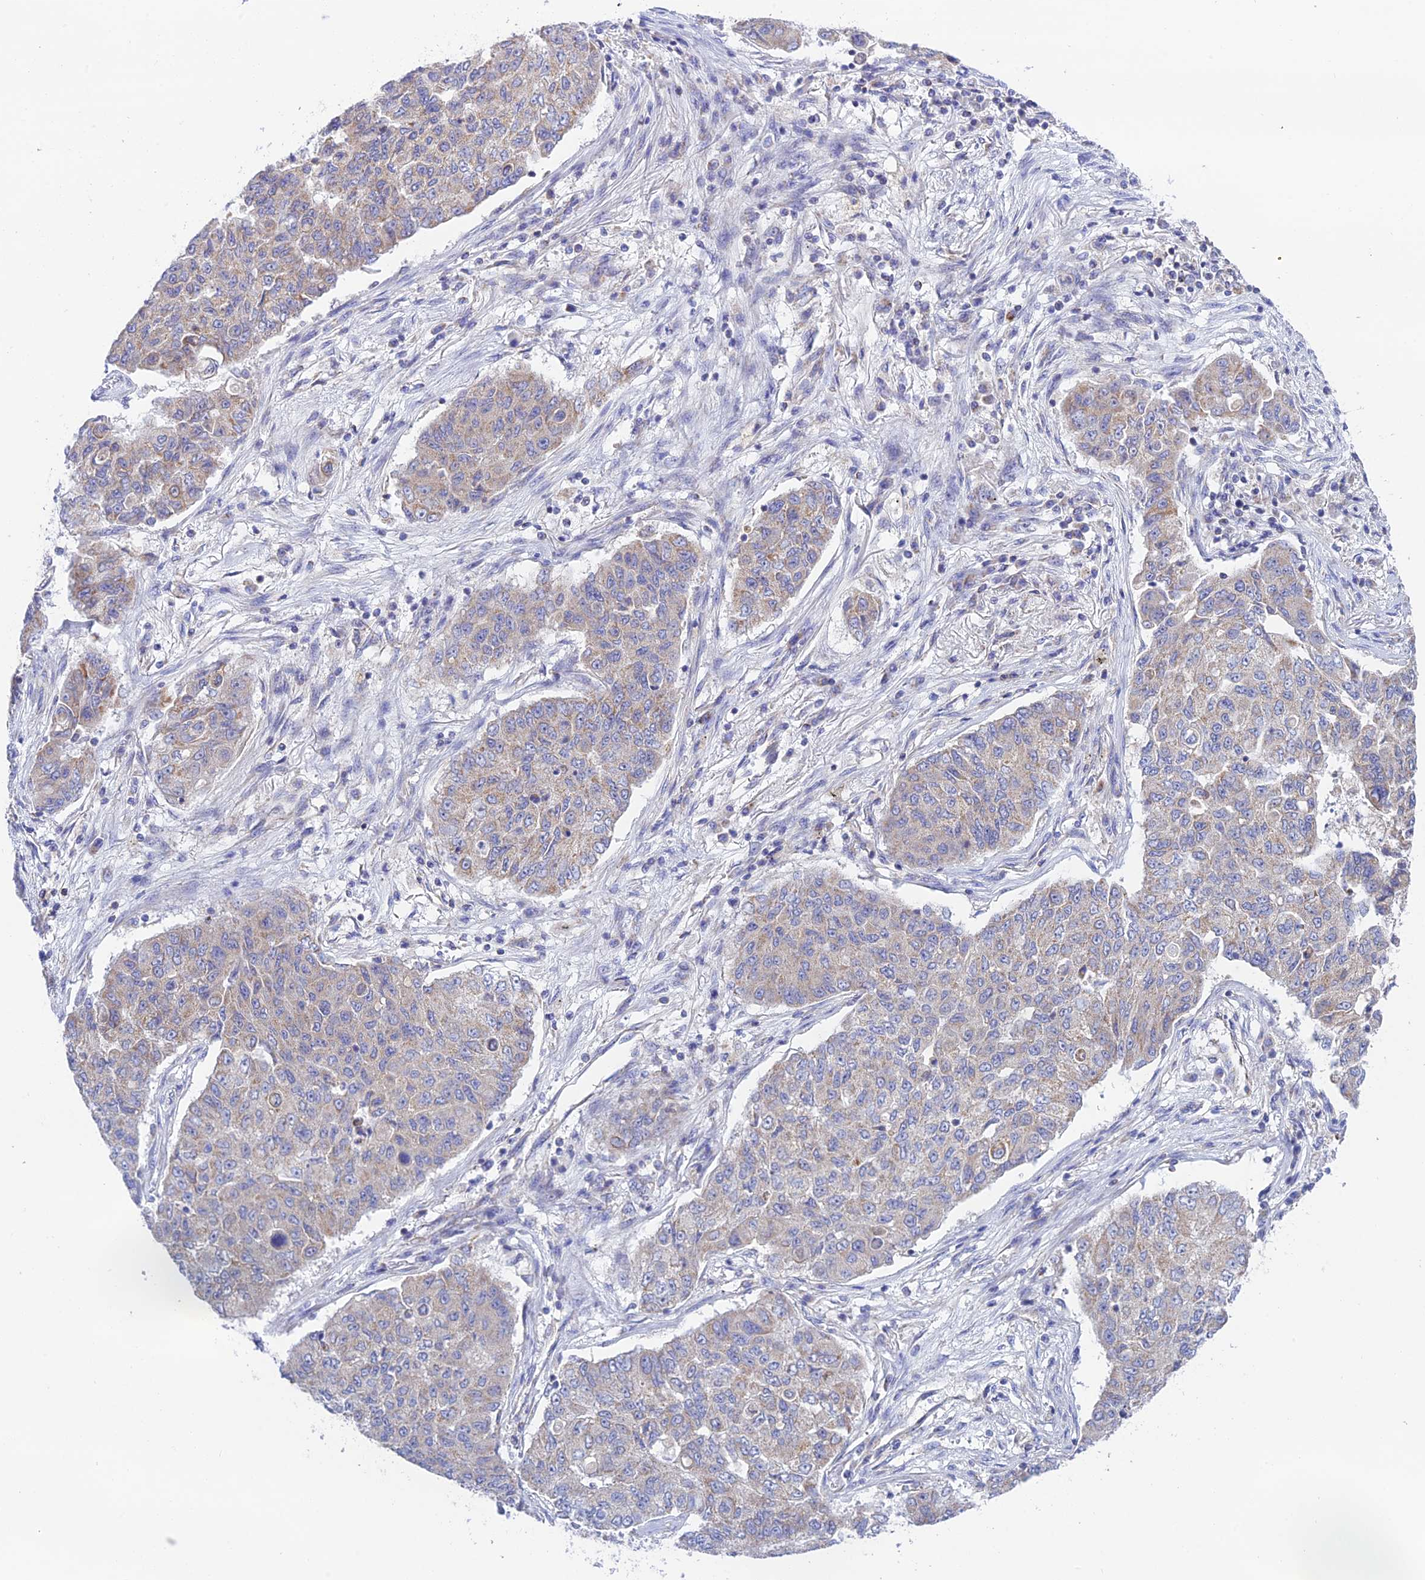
{"staining": {"intensity": "weak", "quantity": "25%-75%", "location": "cytoplasmic/membranous"}, "tissue": "lung cancer", "cell_type": "Tumor cells", "image_type": "cancer", "snomed": [{"axis": "morphology", "description": "Squamous cell carcinoma, NOS"}, {"axis": "topography", "description": "Lung"}], "caption": "A high-resolution histopathology image shows immunohistochemistry staining of lung cancer (squamous cell carcinoma), which shows weak cytoplasmic/membranous positivity in approximately 25%-75% of tumor cells.", "gene": "HSDL2", "patient": {"sex": "male", "age": 74}}